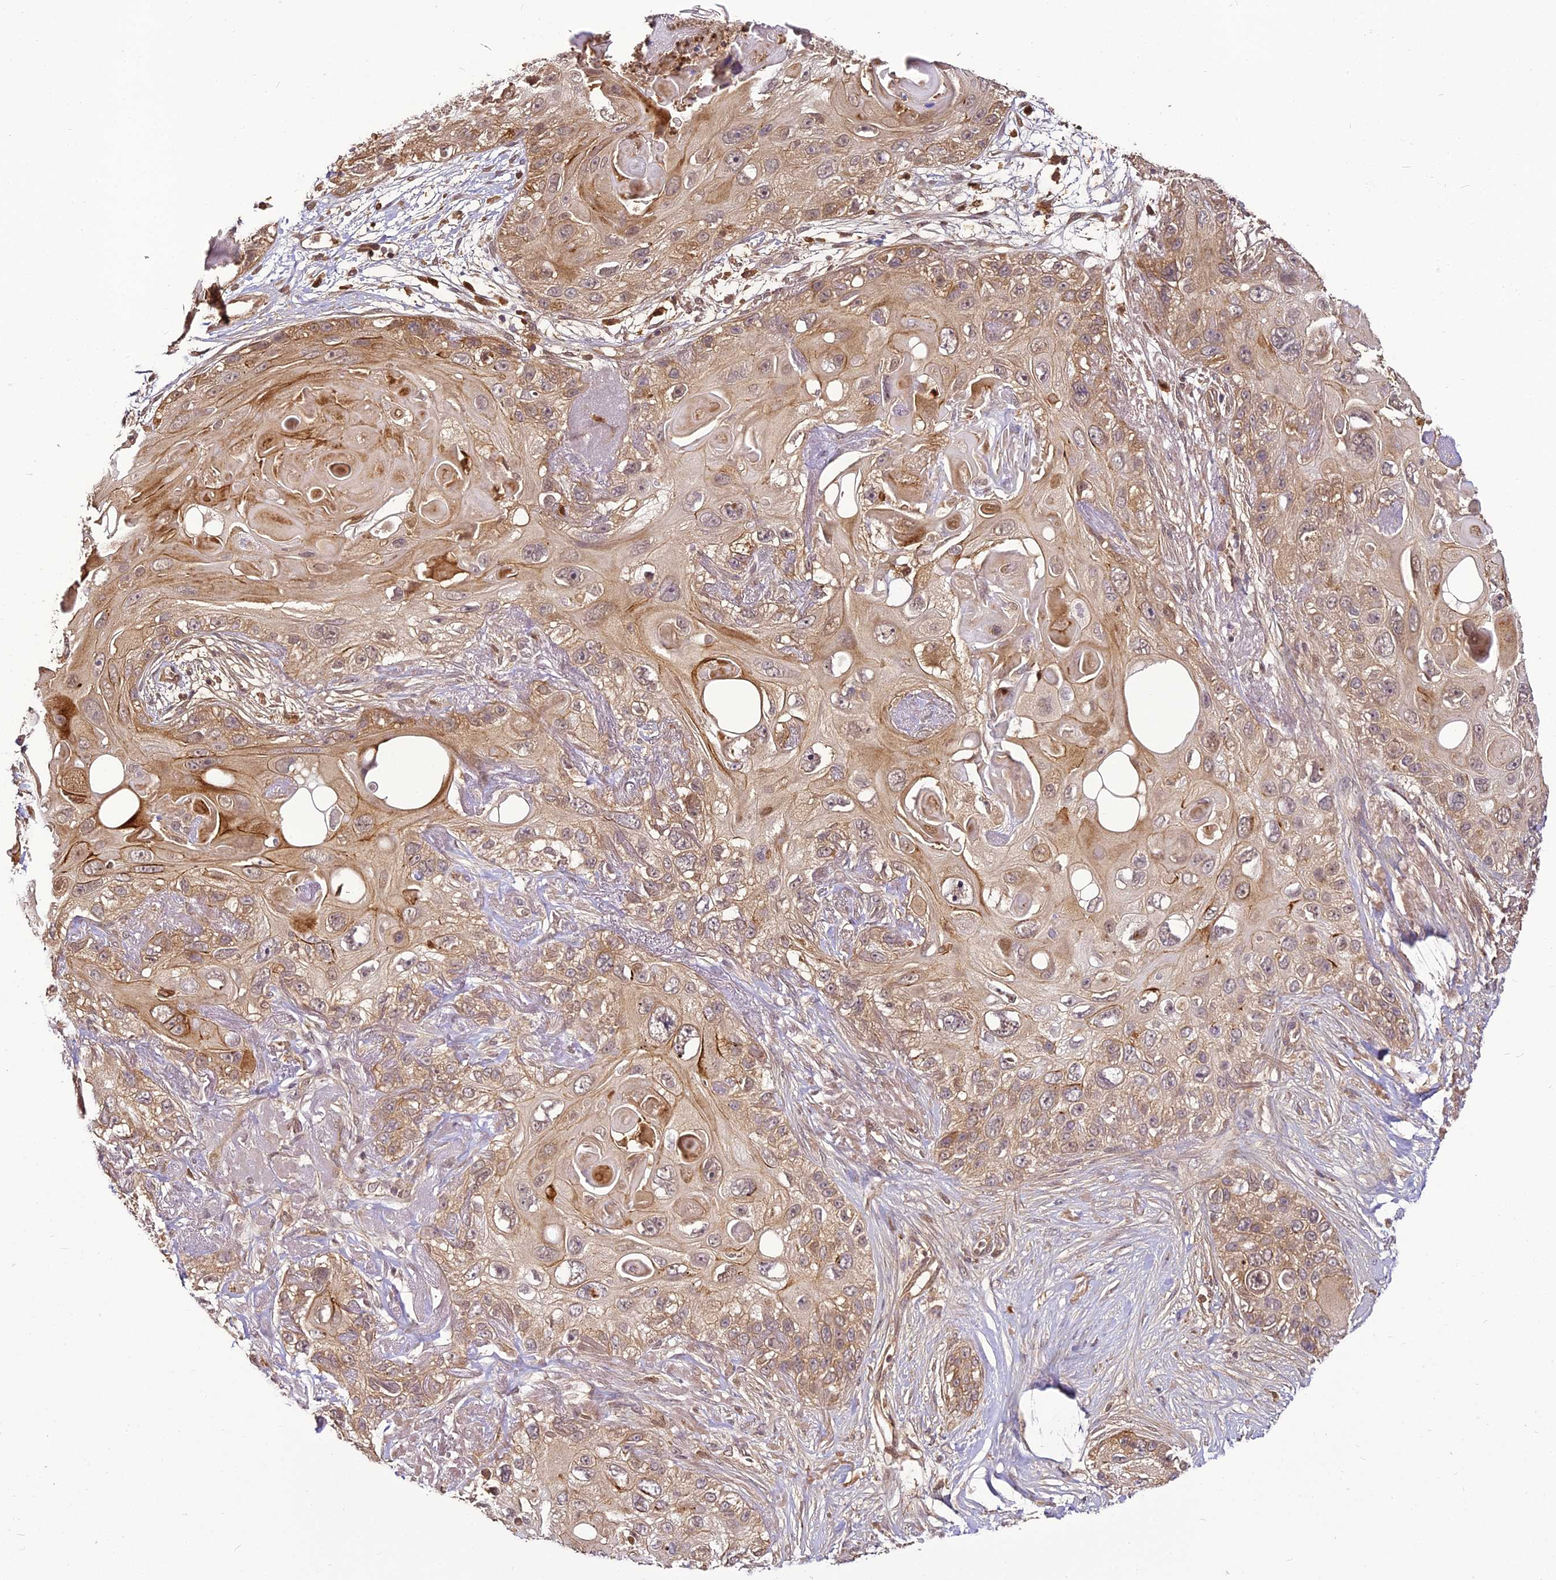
{"staining": {"intensity": "moderate", "quantity": "25%-75%", "location": "cytoplasmic/membranous"}, "tissue": "skin cancer", "cell_type": "Tumor cells", "image_type": "cancer", "snomed": [{"axis": "morphology", "description": "Normal tissue, NOS"}, {"axis": "morphology", "description": "Squamous cell carcinoma, NOS"}, {"axis": "topography", "description": "Skin"}], "caption": "Protein positivity by IHC displays moderate cytoplasmic/membranous positivity in about 25%-75% of tumor cells in skin cancer. Using DAB (3,3'-diaminobenzidine) (brown) and hematoxylin (blue) stains, captured at high magnification using brightfield microscopy.", "gene": "BCDIN3D", "patient": {"sex": "male", "age": 72}}